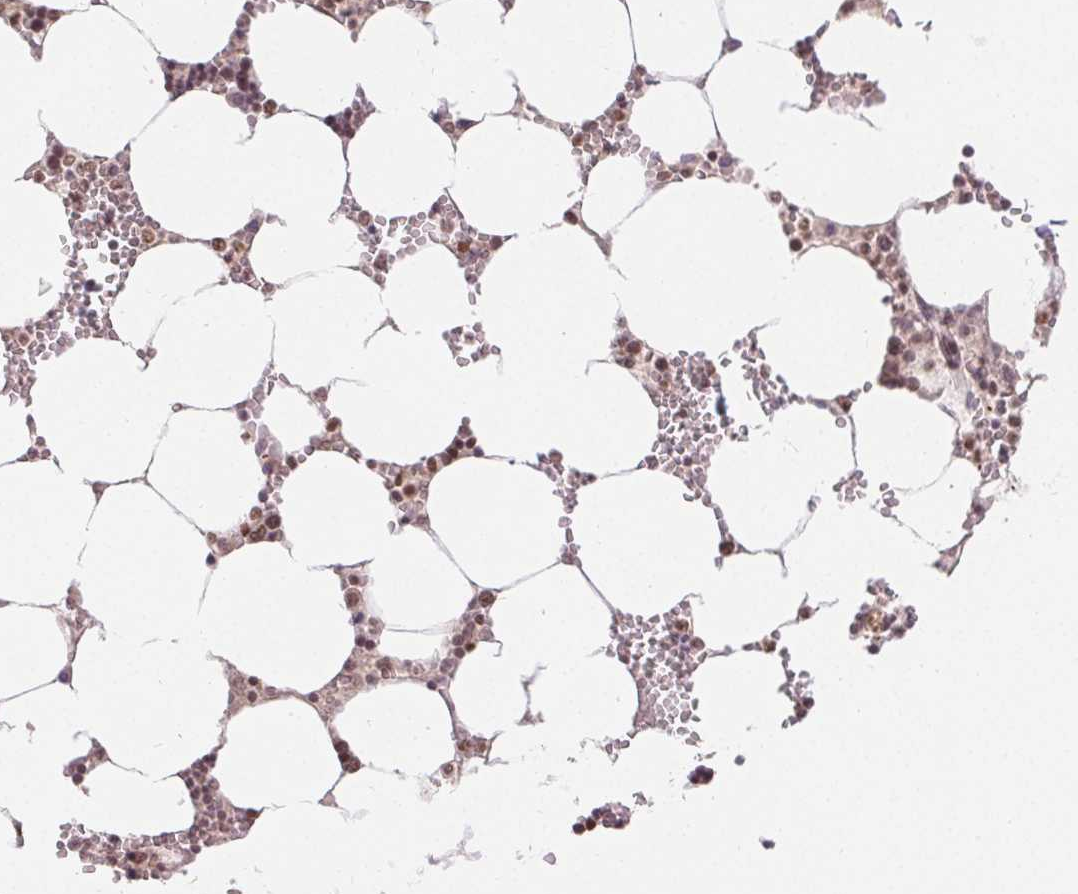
{"staining": {"intensity": "moderate", "quantity": "25%-75%", "location": "nuclear"}, "tissue": "bone marrow", "cell_type": "Hematopoietic cells", "image_type": "normal", "snomed": [{"axis": "morphology", "description": "Normal tissue, NOS"}, {"axis": "topography", "description": "Bone marrow"}], "caption": "Immunohistochemistry (IHC) image of normal bone marrow: human bone marrow stained using immunohistochemistry displays medium levels of moderate protein expression localized specifically in the nuclear of hematopoietic cells, appearing as a nuclear brown color.", "gene": "DEK", "patient": {"sex": "male", "age": 64}}